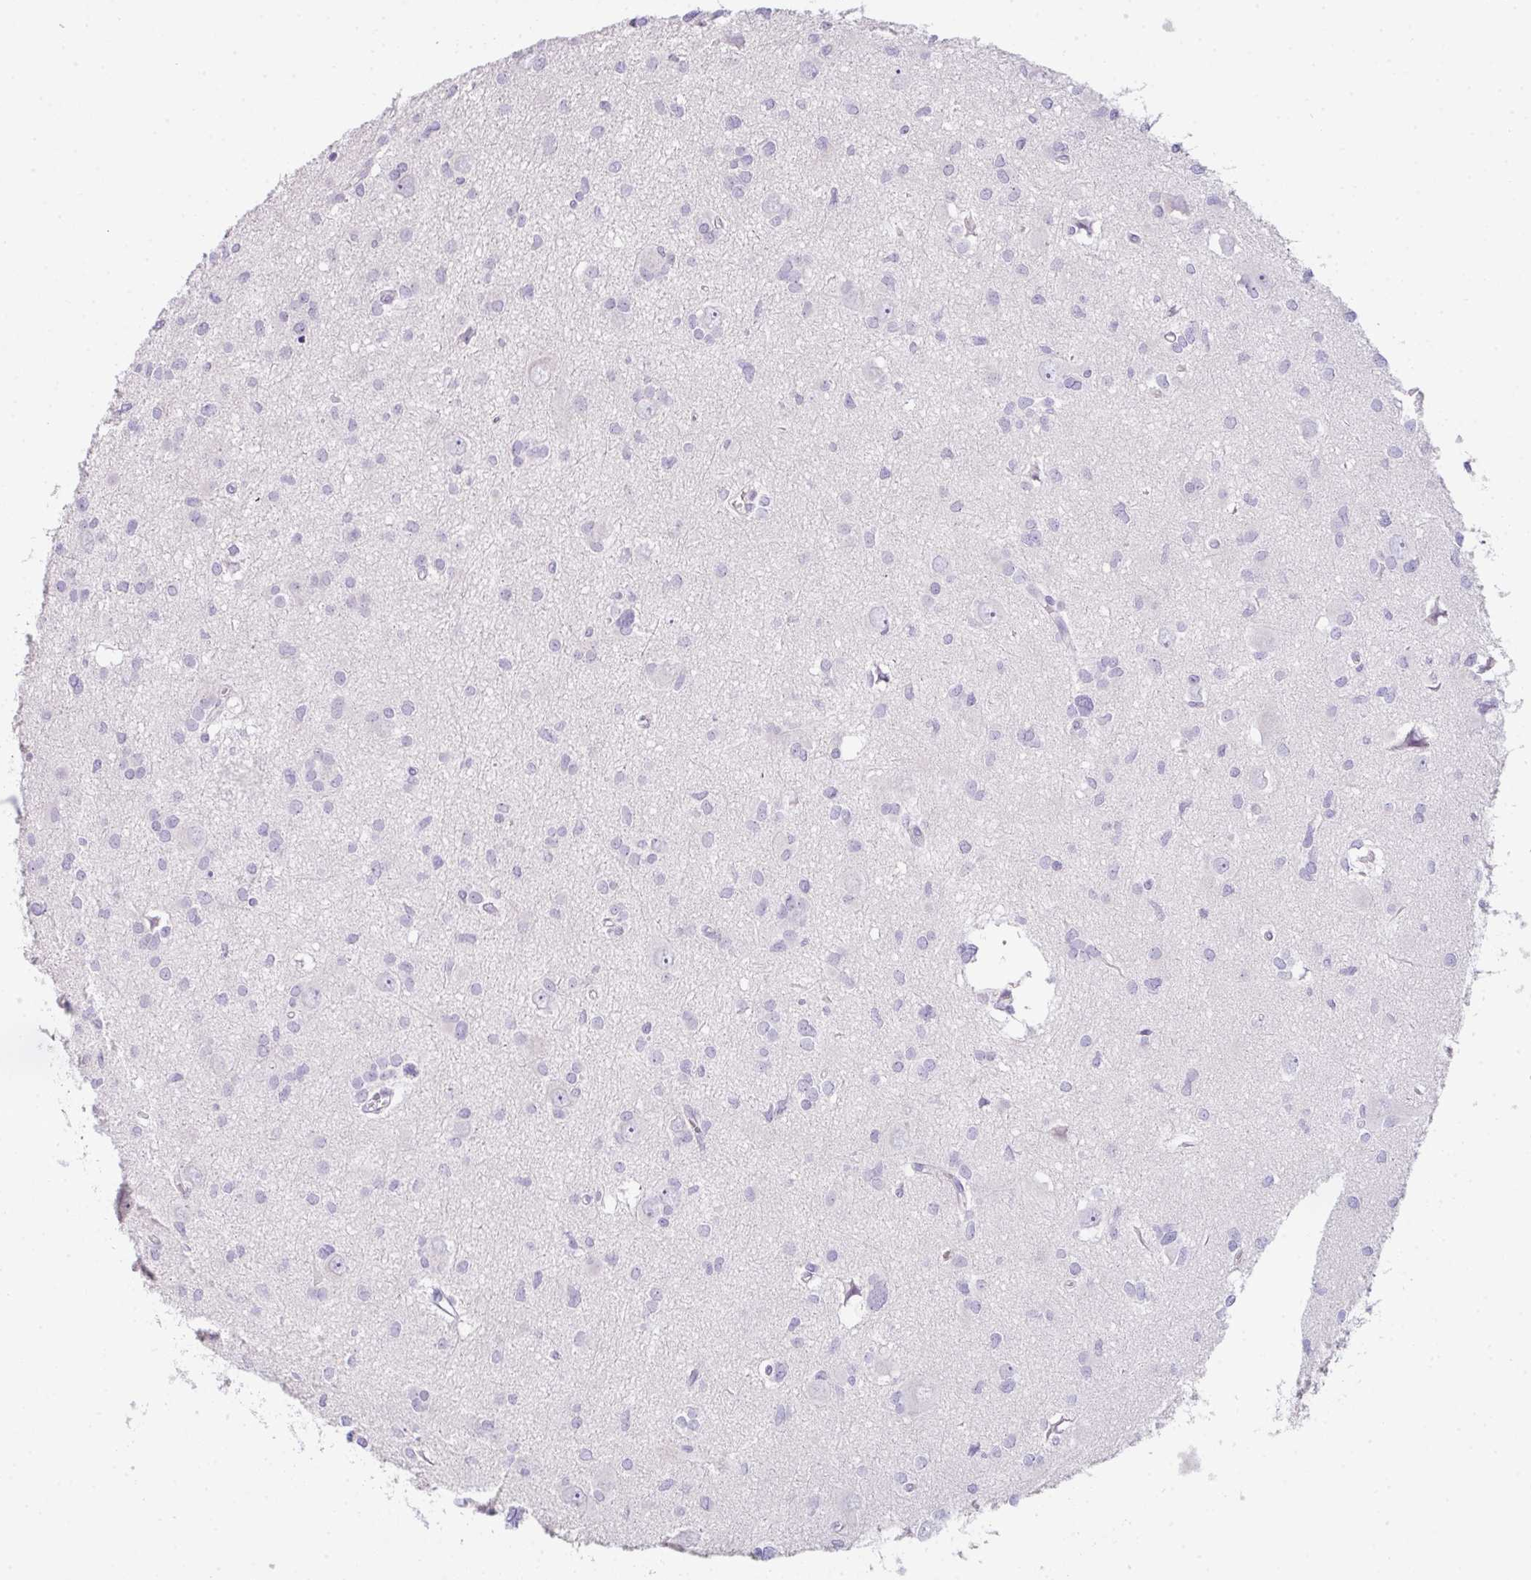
{"staining": {"intensity": "negative", "quantity": "none", "location": "none"}, "tissue": "glioma", "cell_type": "Tumor cells", "image_type": "cancer", "snomed": [{"axis": "morphology", "description": "Glioma, malignant, High grade"}, {"axis": "topography", "description": "Brain"}], "caption": "The immunohistochemistry histopathology image has no significant staining in tumor cells of glioma tissue.", "gene": "FILIP1", "patient": {"sex": "male", "age": 23}}